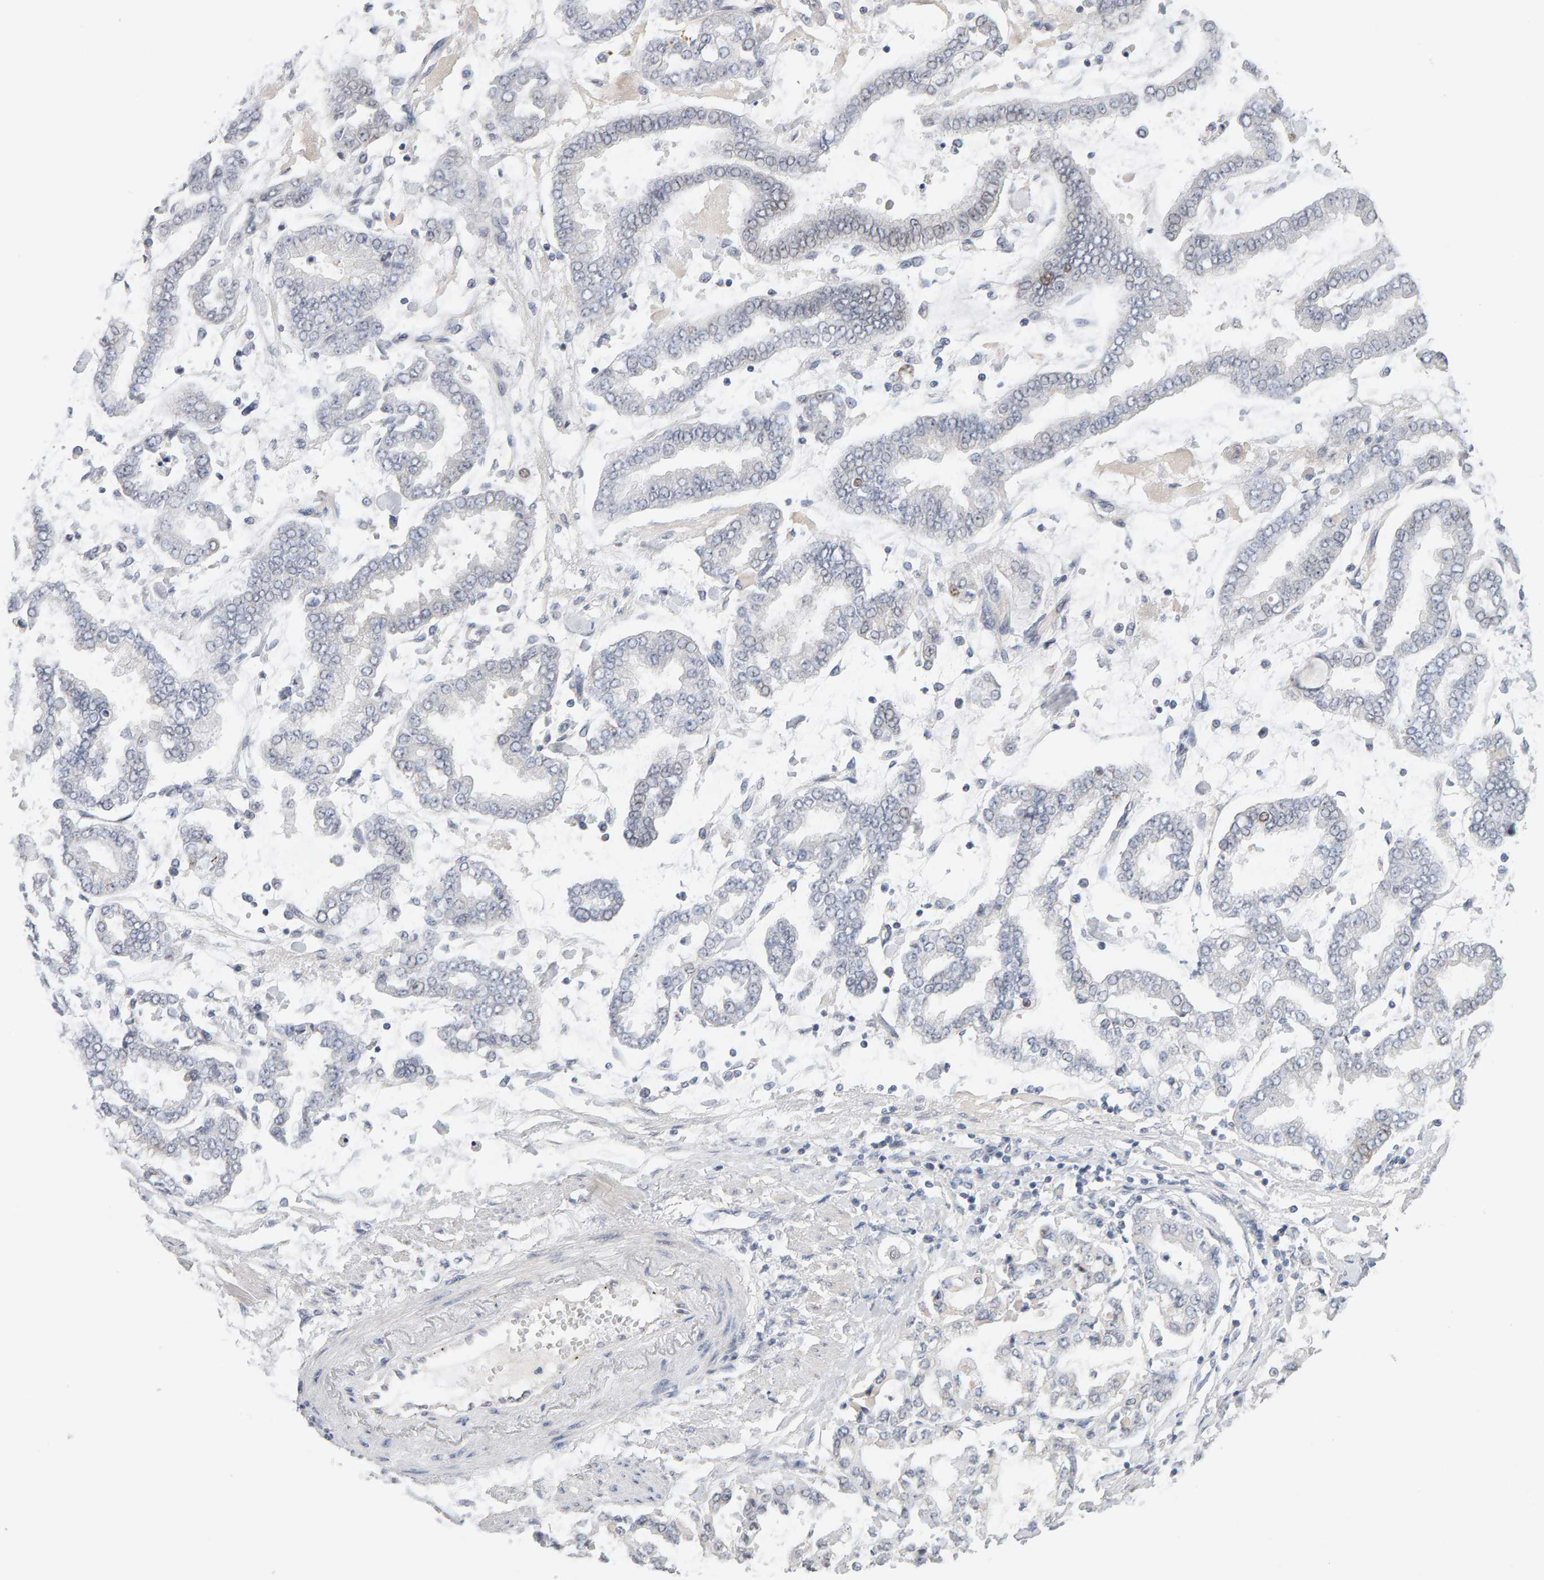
{"staining": {"intensity": "negative", "quantity": "none", "location": "none"}, "tissue": "stomach cancer", "cell_type": "Tumor cells", "image_type": "cancer", "snomed": [{"axis": "morphology", "description": "Normal tissue, NOS"}, {"axis": "morphology", "description": "Adenocarcinoma, NOS"}, {"axis": "topography", "description": "Stomach, upper"}, {"axis": "topography", "description": "Stomach"}], "caption": "There is no significant staining in tumor cells of stomach cancer (adenocarcinoma).", "gene": "HNF4A", "patient": {"sex": "male", "age": 76}}